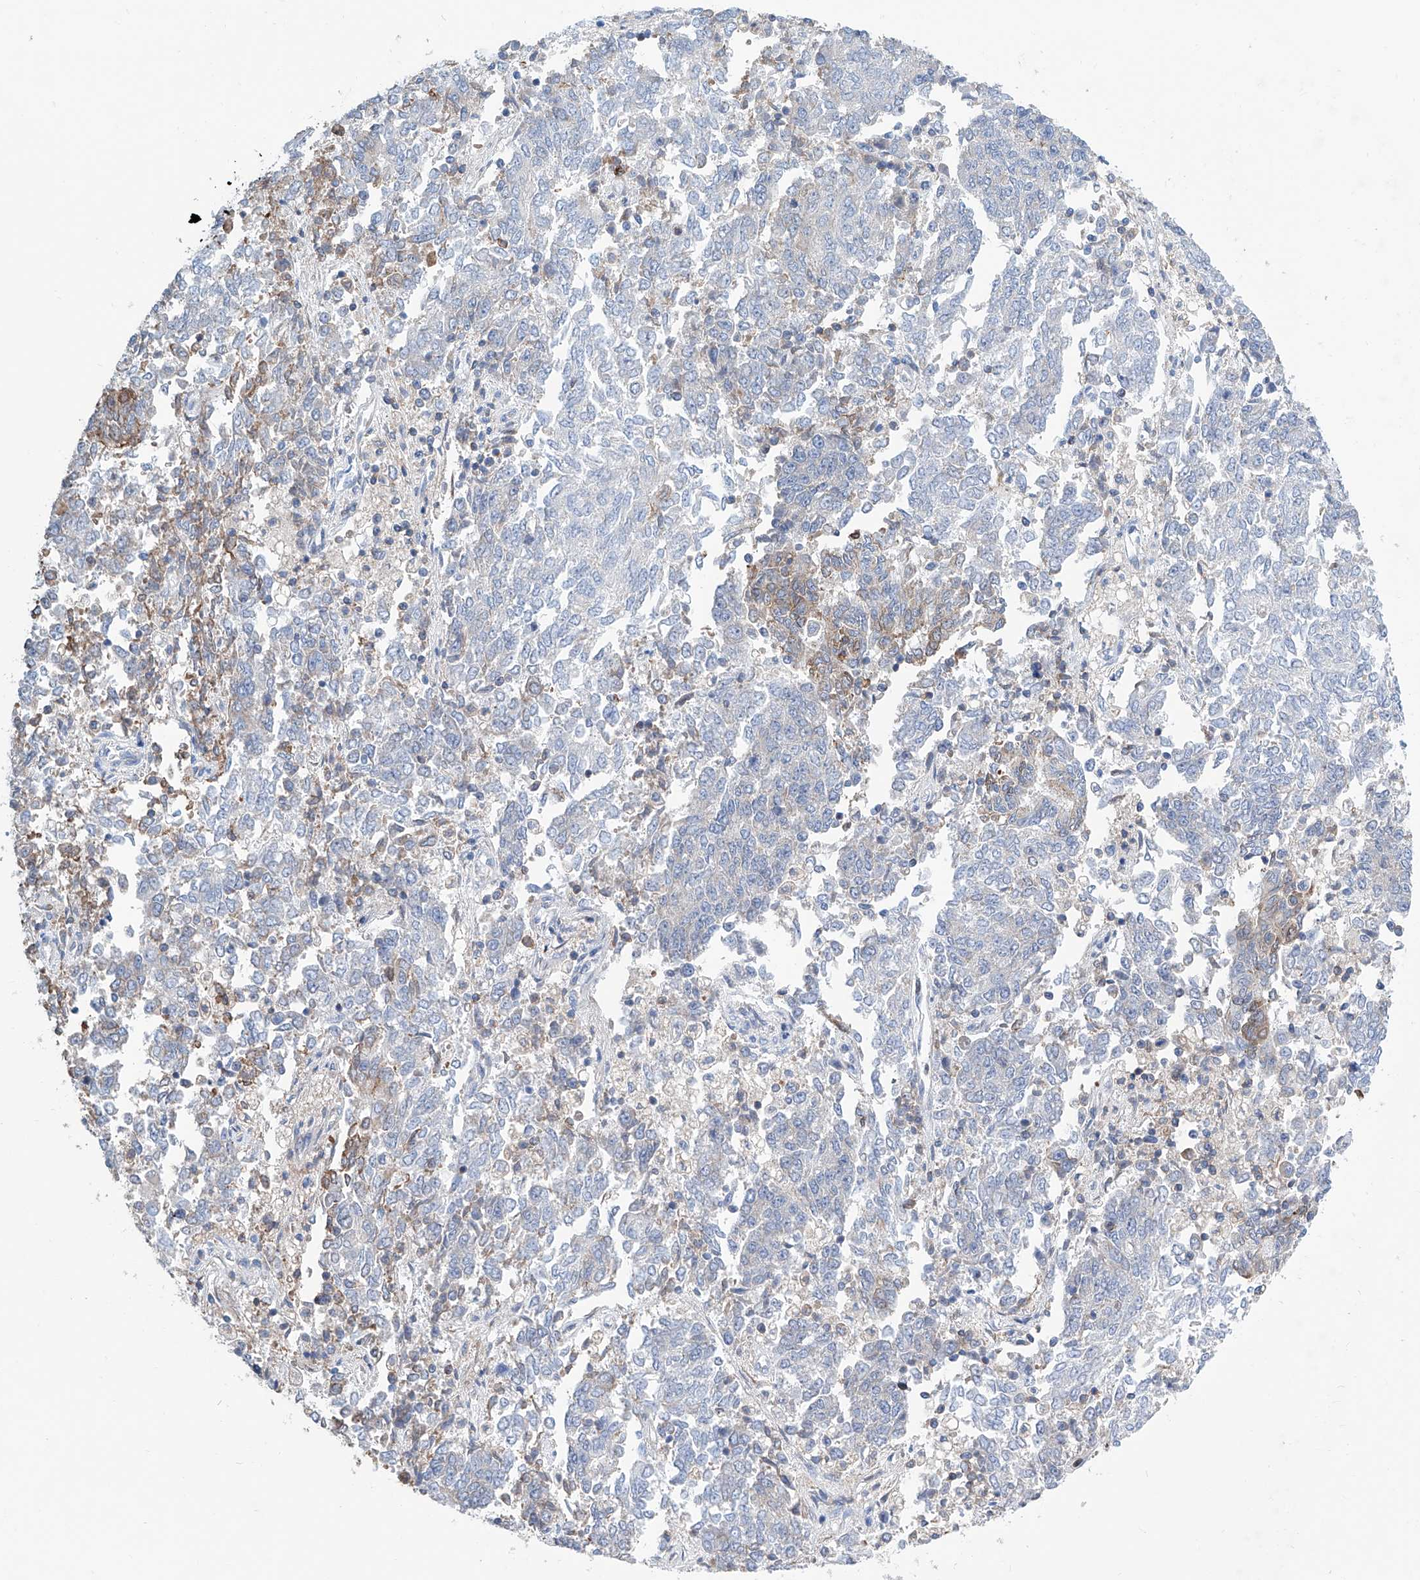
{"staining": {"intensity": "negative", "quantity": "none", "location": "none"}, "tissue": "endometrial cancer", "cell_type": "Tumor cells", "image_type": "cancer", "snomed": [{"axis": "morphology", "description": "Adenocarcinoma, NOS"}, {"axis": "topography", "description": "Endometrium"}], "caption": "Image shows no significant protein expression in tumor cells of endometrial cancer.", "gene": "MAD2L1", "patient": {"sex": "female", "age": 80}}